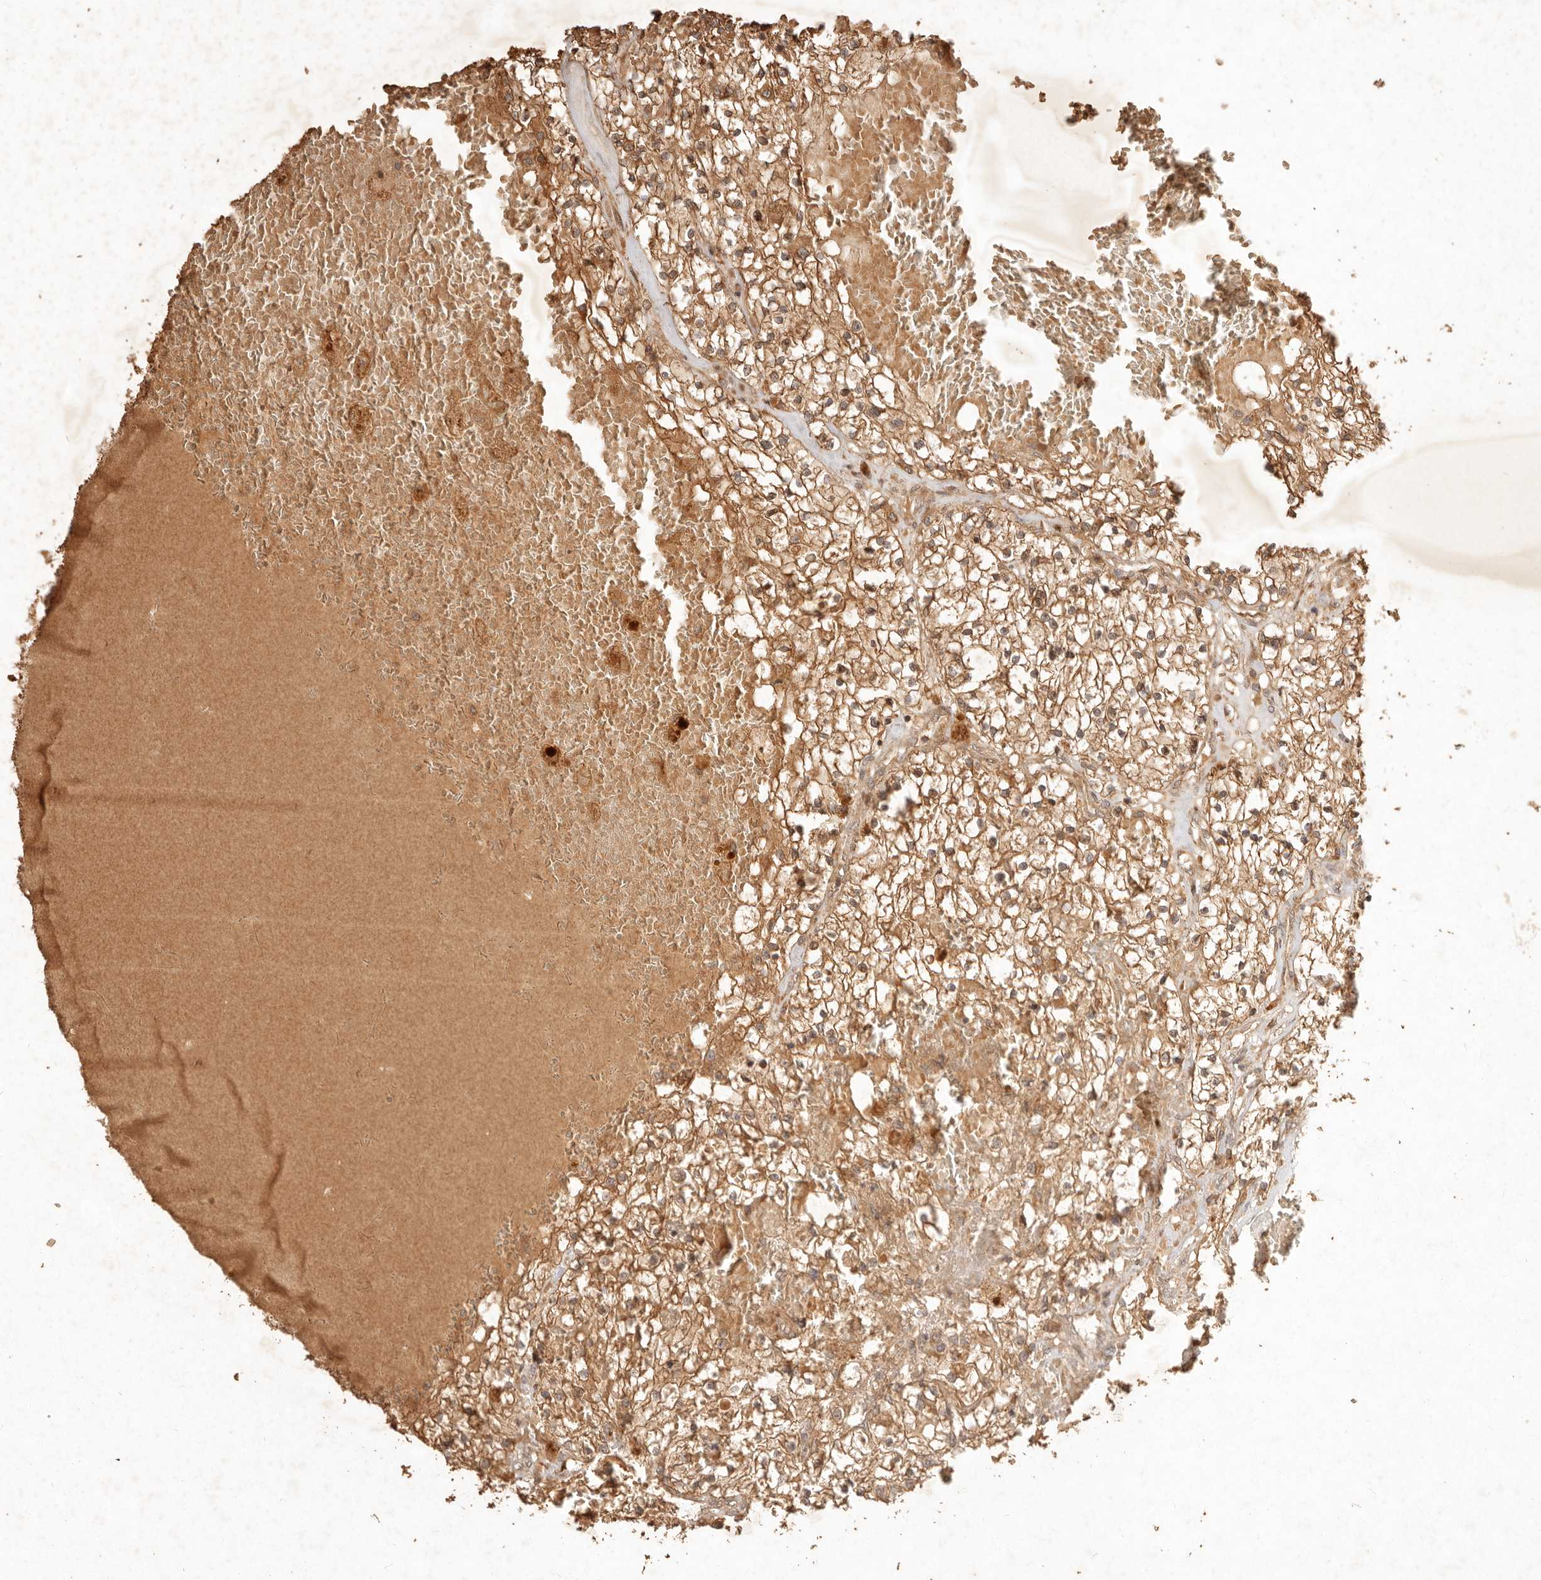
{"staining": {"intensity": "moderate", "quantity": ">75%", "location": "cytoplasmic/membranous"}, "tissue": "renal cancer", "cell_type": "Tumor cells", "image_type": "cancer", "snomed": [{"axis": "morphology", "description": "Normal tissue, NOS"}, {"axis": "morphology", "description": "Adenocarcinoma, NOS"}, {"axis": "topography", "description": "Kidney"}], "caption": "Human renal cancer stained with a protein marker displays moderate staining in tumor cells.", "gene": "CLEC4C", "patient": {"sex": "male", "age": 68}}